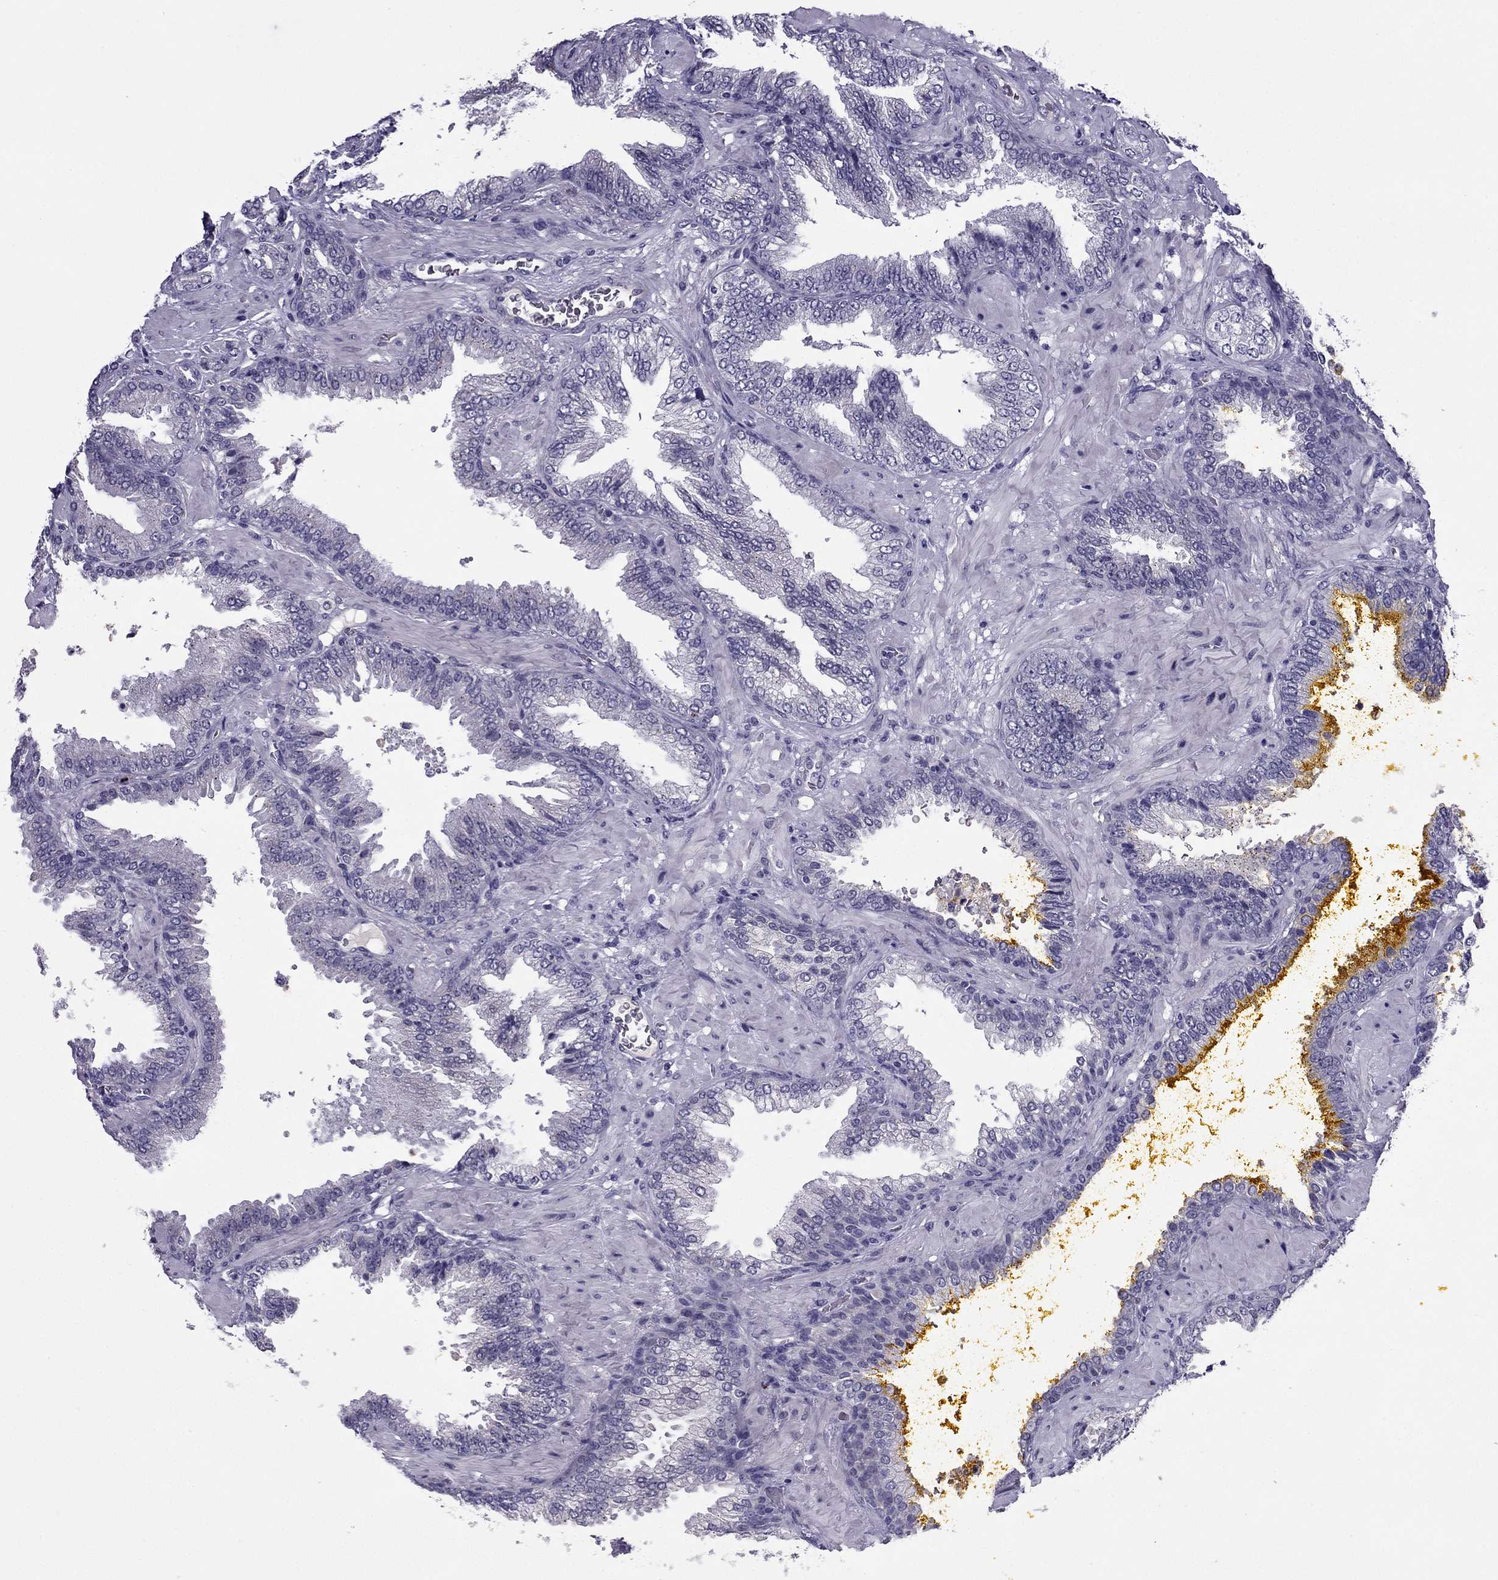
{"staining": {"intensity": "negative", "quantity": "none", "location": "none"}, "tissue": "prostate cancer", "cell_type": "Tumor cells", "image_type": "cancer", "snomed": [{"axis": "morphology", "description": "Adenocarcinoma, Low grade"}, {"axis": "topography", "description": "Prostate"}], "caption": "Tumor cells show no significant protein expression in adenocarcinoma (low-grade) (prostate).", "gene": "MYBPH", "patient": {"sex": "male", "age": 68}}